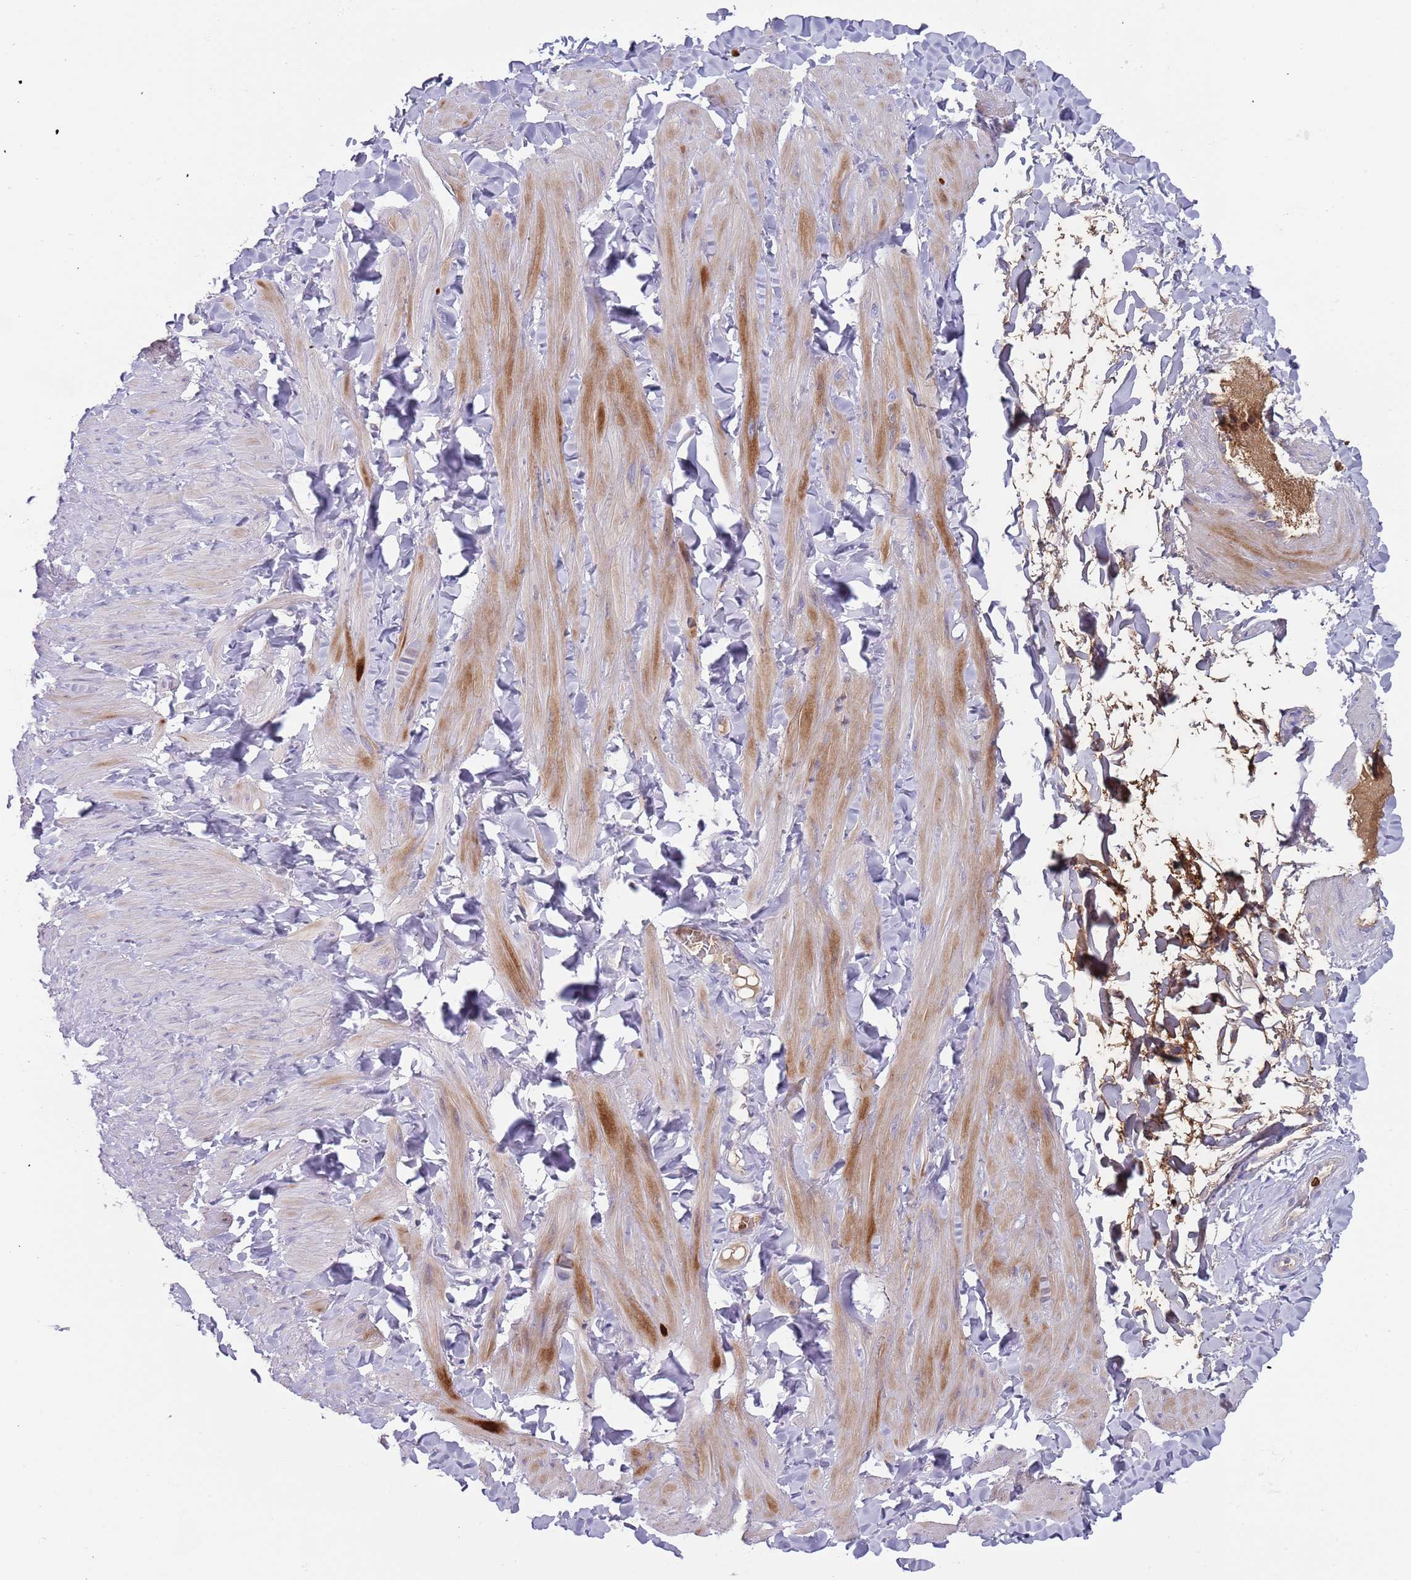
{"staining": {"intensity": "negative", "quantity": "none", "location": "none"}, "tissue": "adipose tissue", "cell_type": "Adipocytes", "image_type": "normal", "snomed": [{"axis": "morphology", "description": "Normal tissue, NOS"}, {"axis": "topography", "description": "Adipose tissue"}, {"axis": "topography", "description": "Vascular tissue"}, {"axis": "topography", "description": "Peripheral nerve tissue"}], "caption": "Adipocytes show no significant staining in benign adipose tissue. The staining is performed using DAB brown chromogen with nuclei counter-stained in using hematoxylin.", "gene": "TMEM251", "patient": {"sex": "male", "age": 25}}